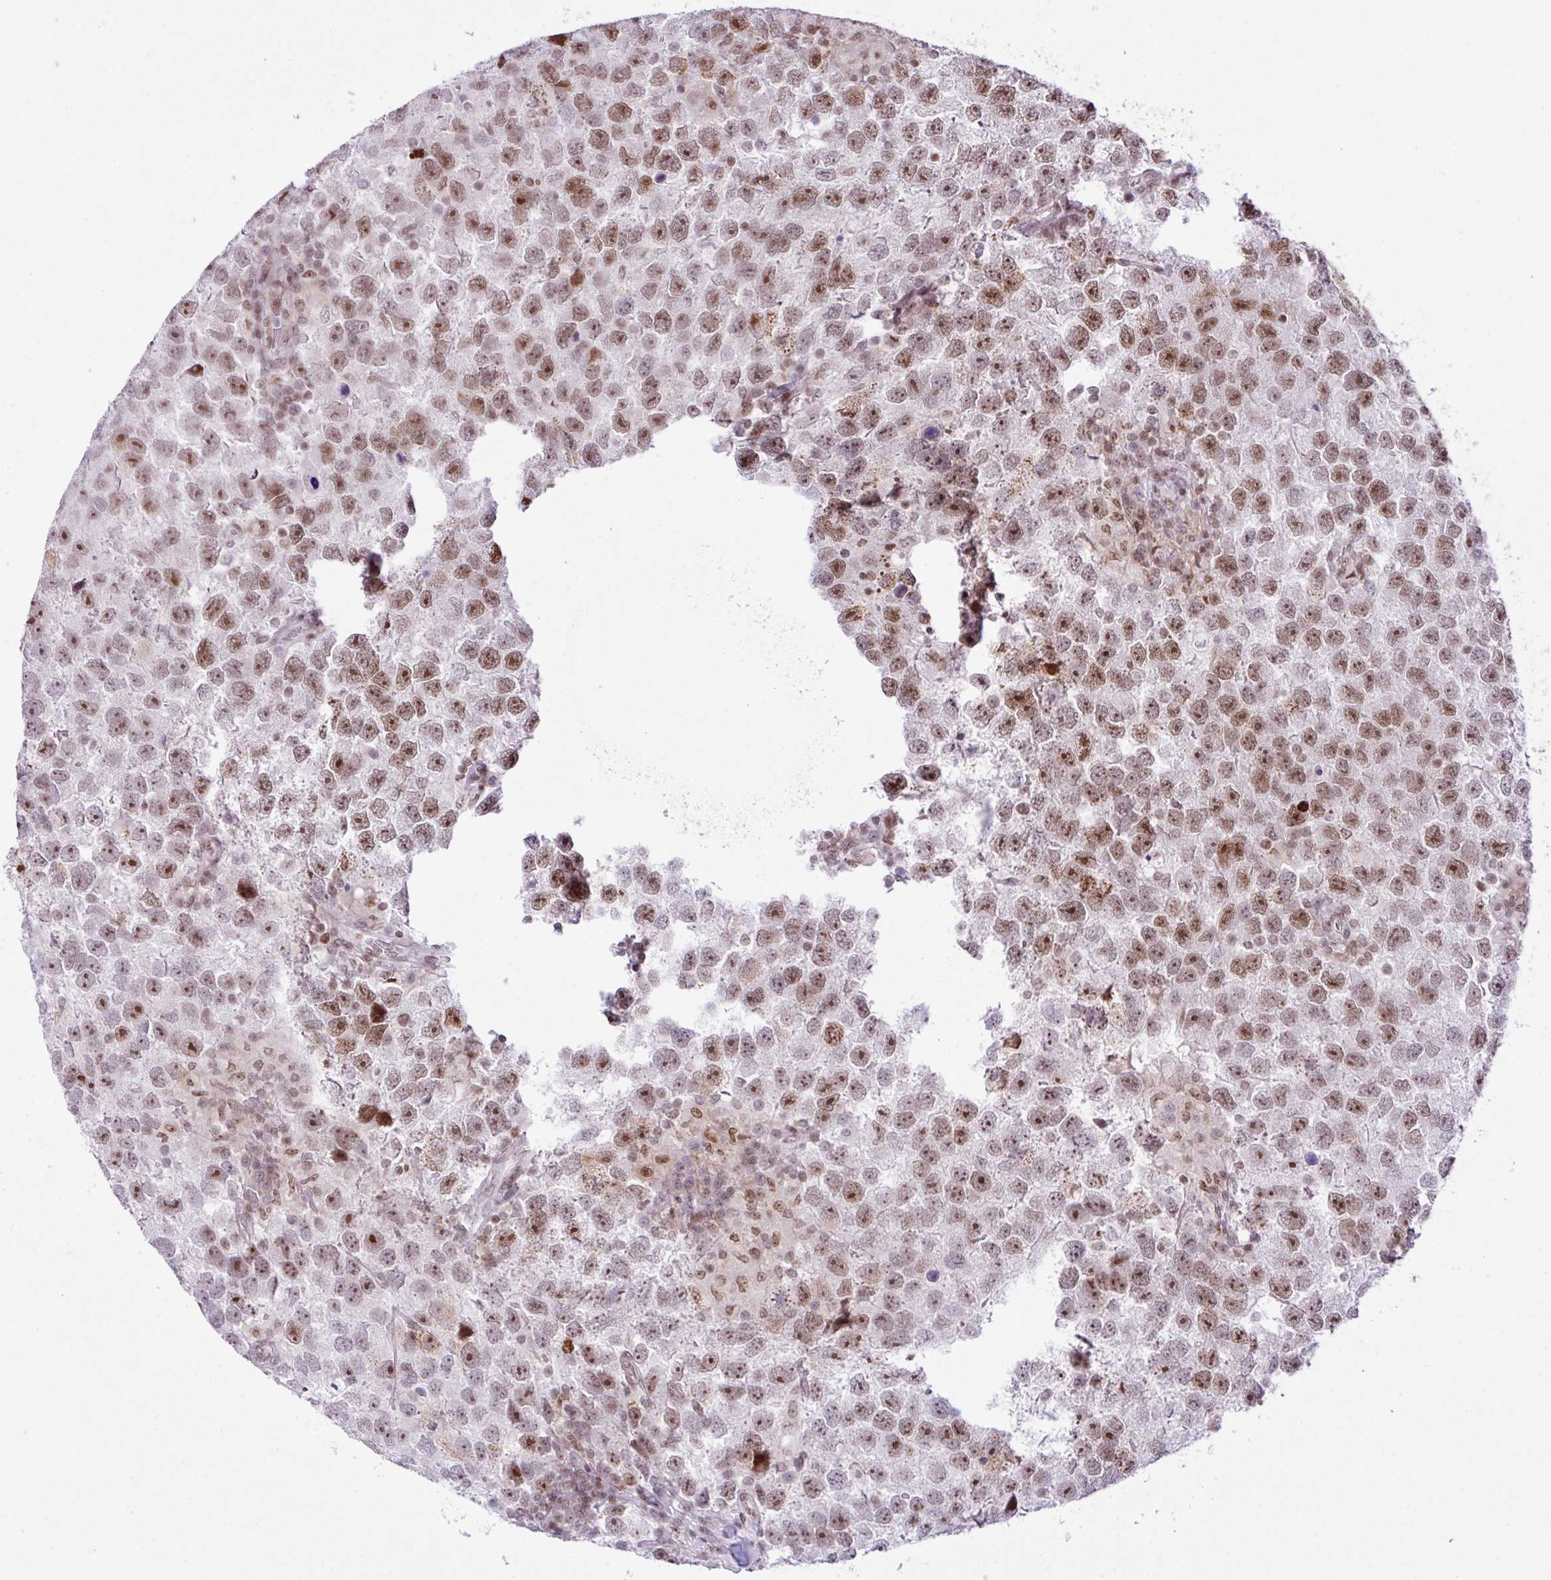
{"staining": {"intensity": "moderate", "quantity": ">75%", "location": "nuclear"}, "tissue": "testis cancer", "cell_type": "Tumor cells", "image_type": "cancer", "snomed": [{"axis": "morphology", "description": "Seminoma, NOS"}, {"axis": "topography", "description": "Testis"}], "caption": "Tumor cells exhibit medium levels of moderate nuclear staining in approximately >75% of cells in human testis cancer.", "gene": "CCDC137", "patient": {"sex": "male", "age": 26}}